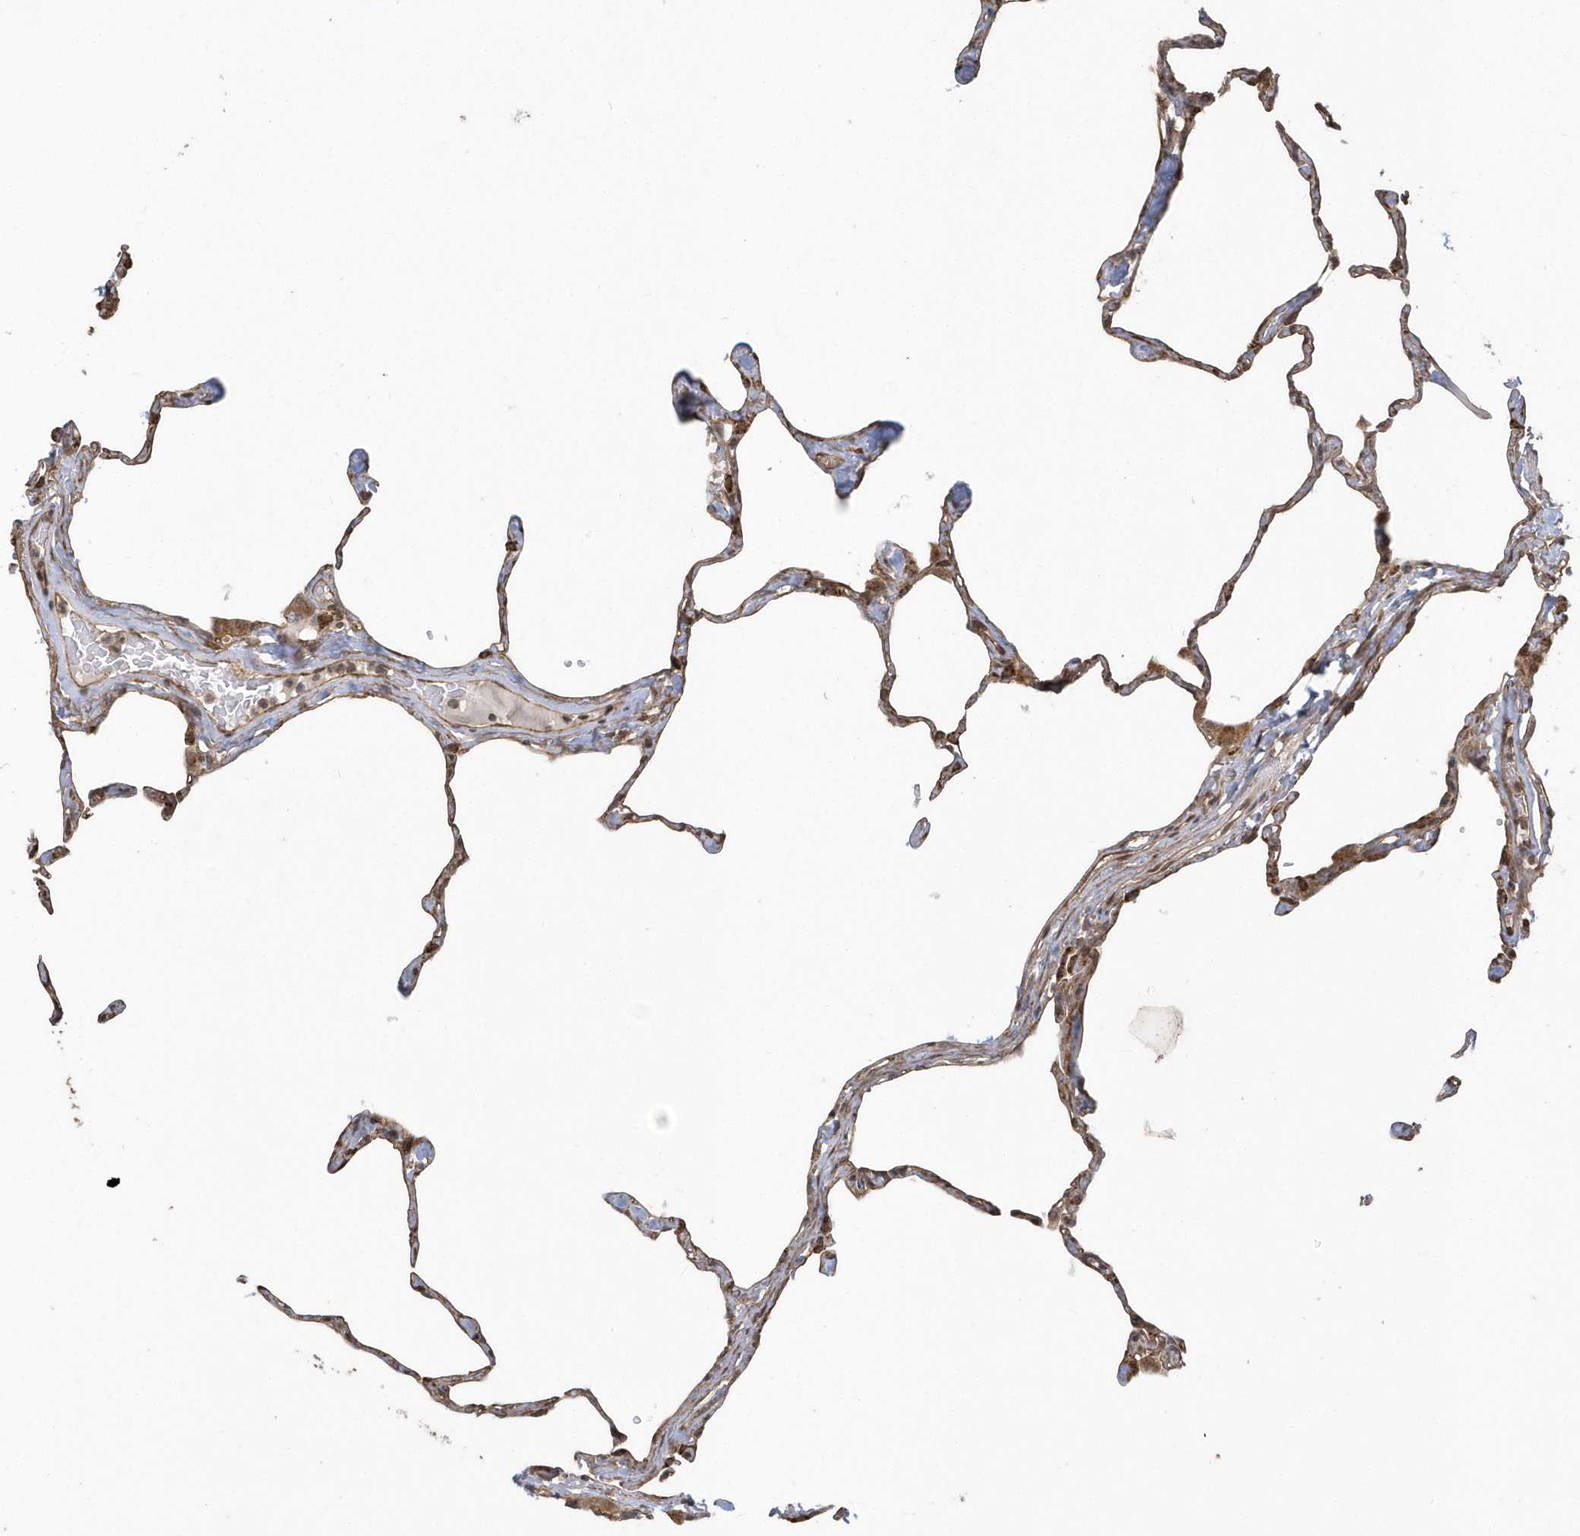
{"staining": {"intensity": "moderate", "quantity": ">75%", "location": "cytoplasmic/membranous"}, "tissue": "lung", "cell_type": "Alveolar cells", "image_type": "normal", "snomed": [{"axis": "morphology", "description": "Normal tissue, NOS"}, {"axis": "topography", "description": "Lung"}], "caption": "Immunohistochemistry (IHC) photomicrograph of normal lung: human lung stained using immunohistochemistry (IHC) displays medium levels of moderate protein expression localized specifically in the cytoplasmic/membranous of alveolar cells, appearing as a cytoplasmic/membranous brown color.", "gene": "HERPUD1", "patient": {"sex": "male", "age": 65}}